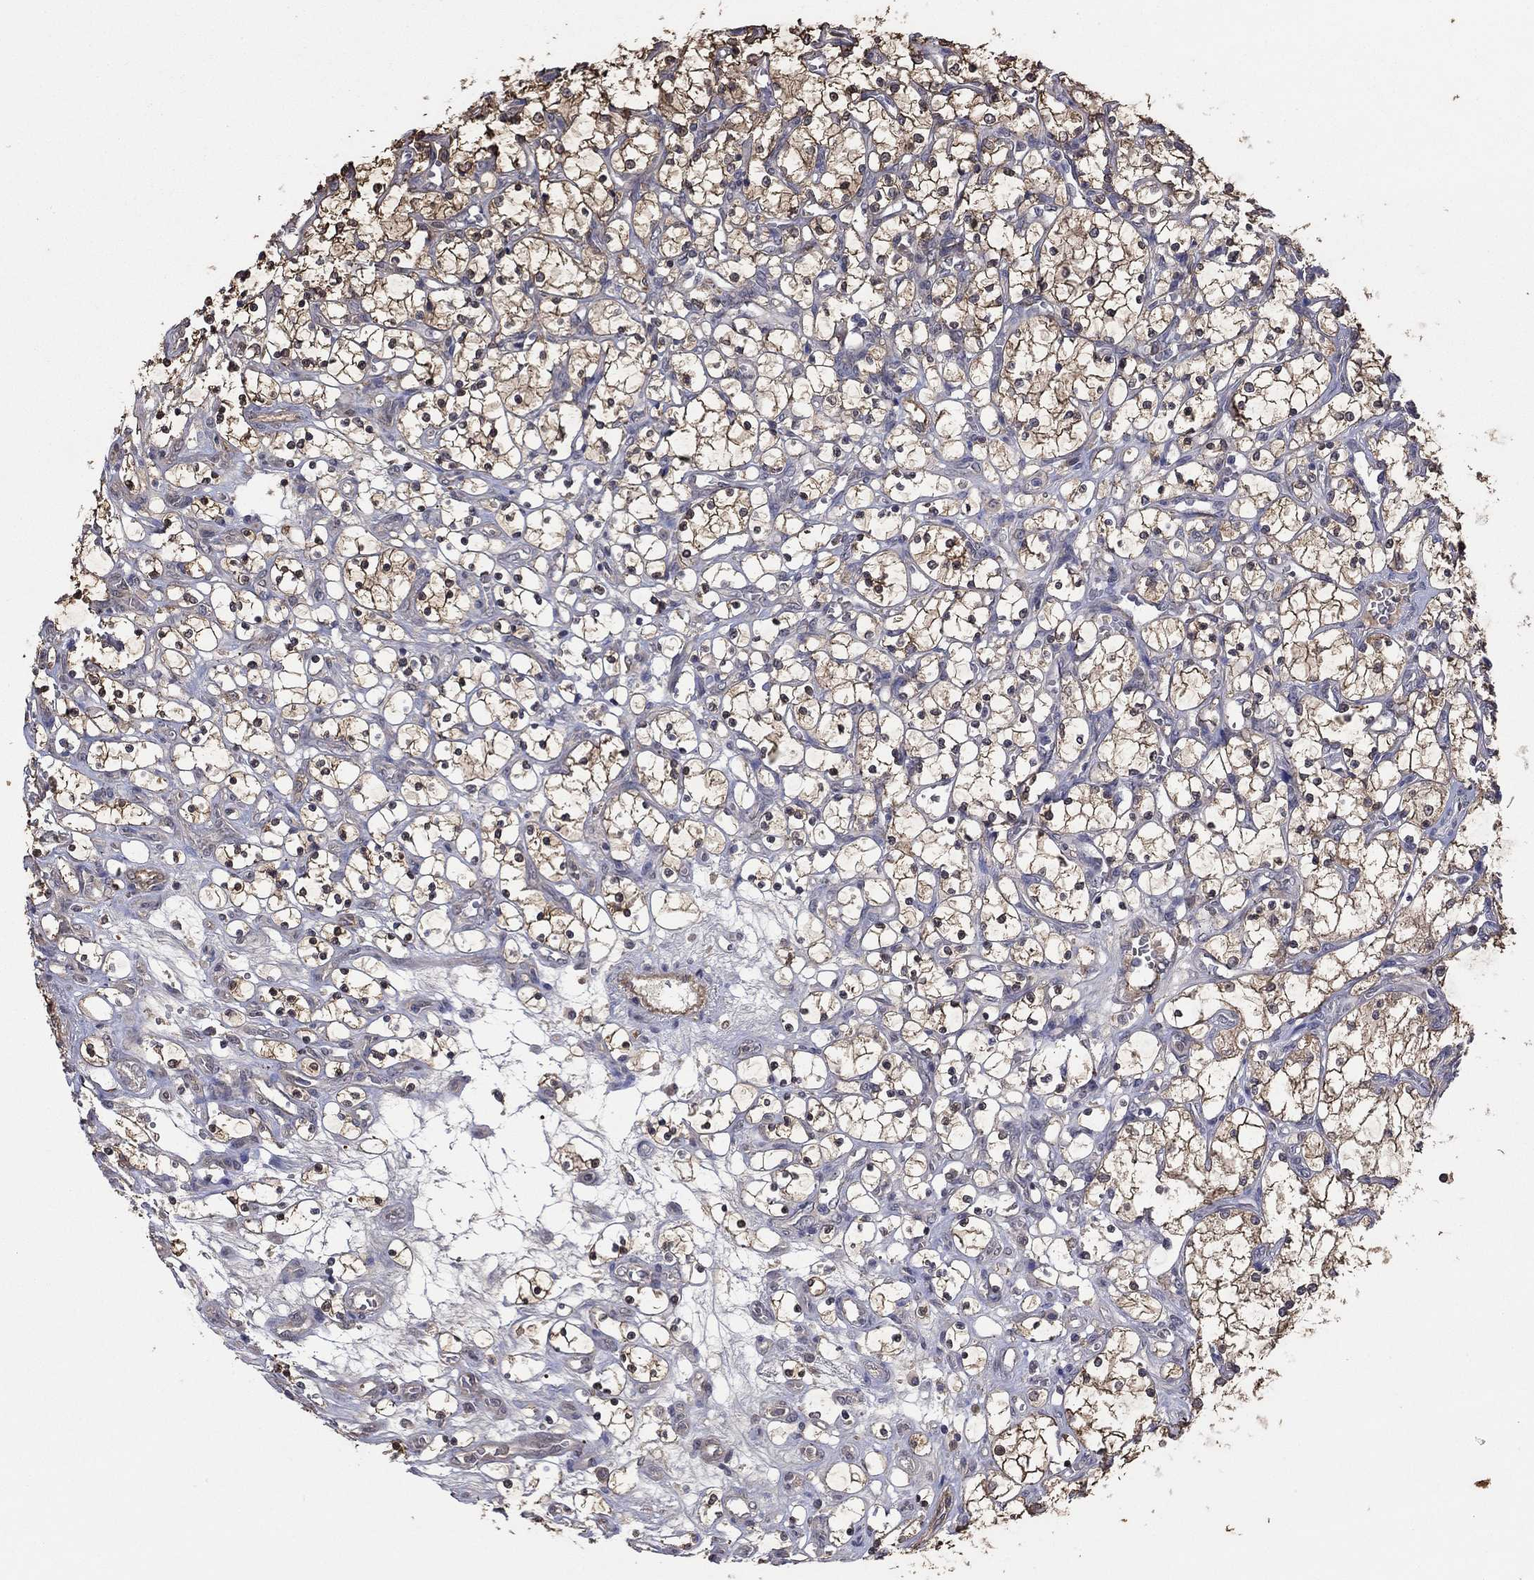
{"staining": {"intensity": "moderate", "quantity": "25%-75%", "location": "cytoplasmic/membranous"}, "tissue": "renal cancer", "cell_type": "Tumor cells", "image_type": "cancer", "snomed": [{"axis": "morphology", "description": "Adenocarcinoma, NOS"}, {"axis": "topography", "description": "Kidney"}], "caption": "Approximately 25%-75% of tumor cells in renal cancer (adenocarcinoma) reveal moderate cytoplasmic/membranous protein expression as visualized by brown immunohistochemical staining.", "gene": "RNF114", "patient": {"sex": "female", "age": 69}}